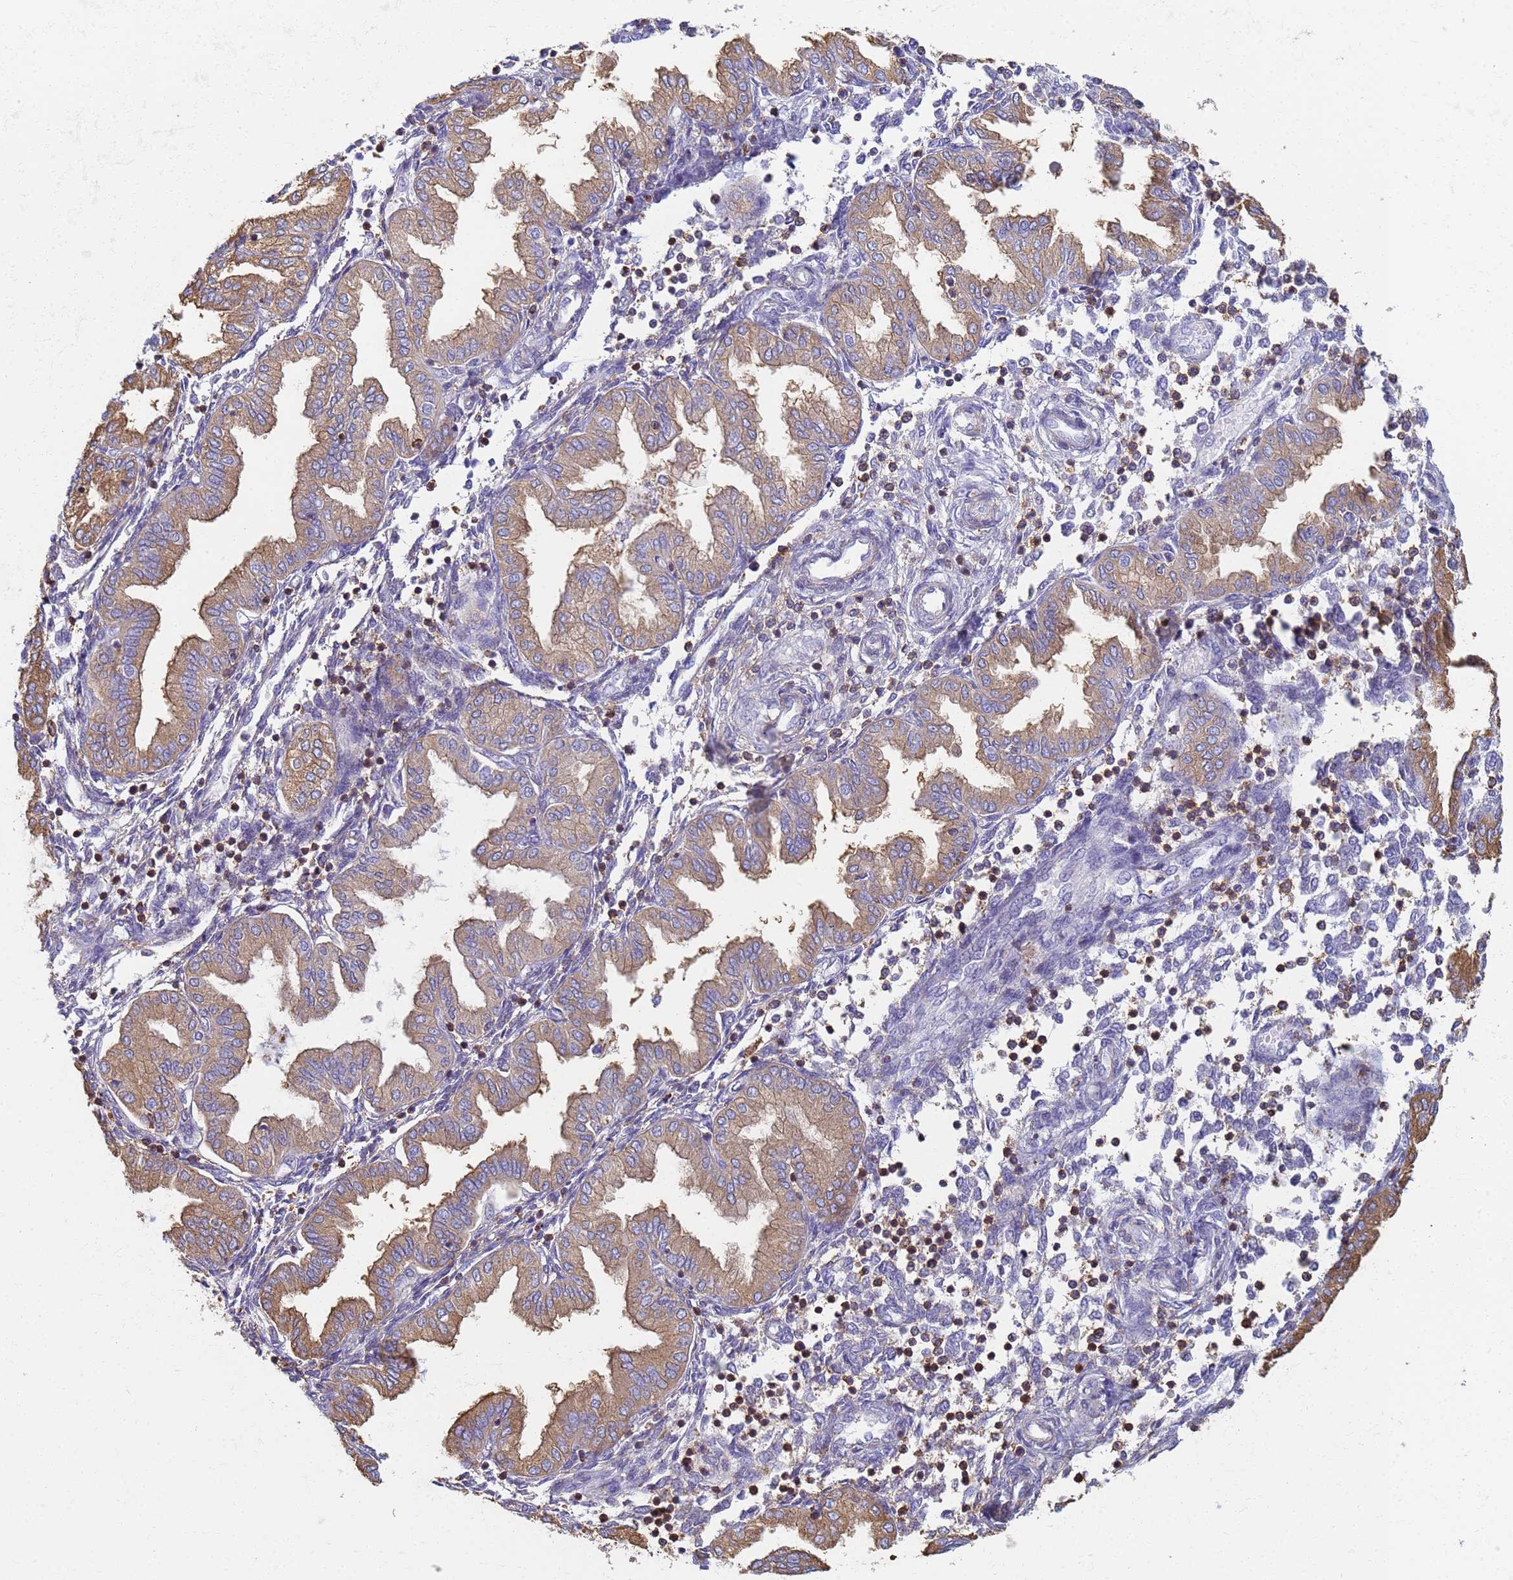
{"staining": {"intensity": "negative", "quantity": "none", "location": "none"}, "tissue": "endometrium", "cell_type": "Cells in endometrial stroma", "image_type": "normal", "snomed": [{"axis": "morphology", "description": "Normal tissue, NOS"}, {"axis": "topography", "description": "Endometrium"}], "caption": "An IHC micrograph of unremarkable endometrium is shown. There is no staining in cells in endometrial stroma of endometrium.", "gene": "ZNG1A", "patient": {"sex": "female", "age": 53}}